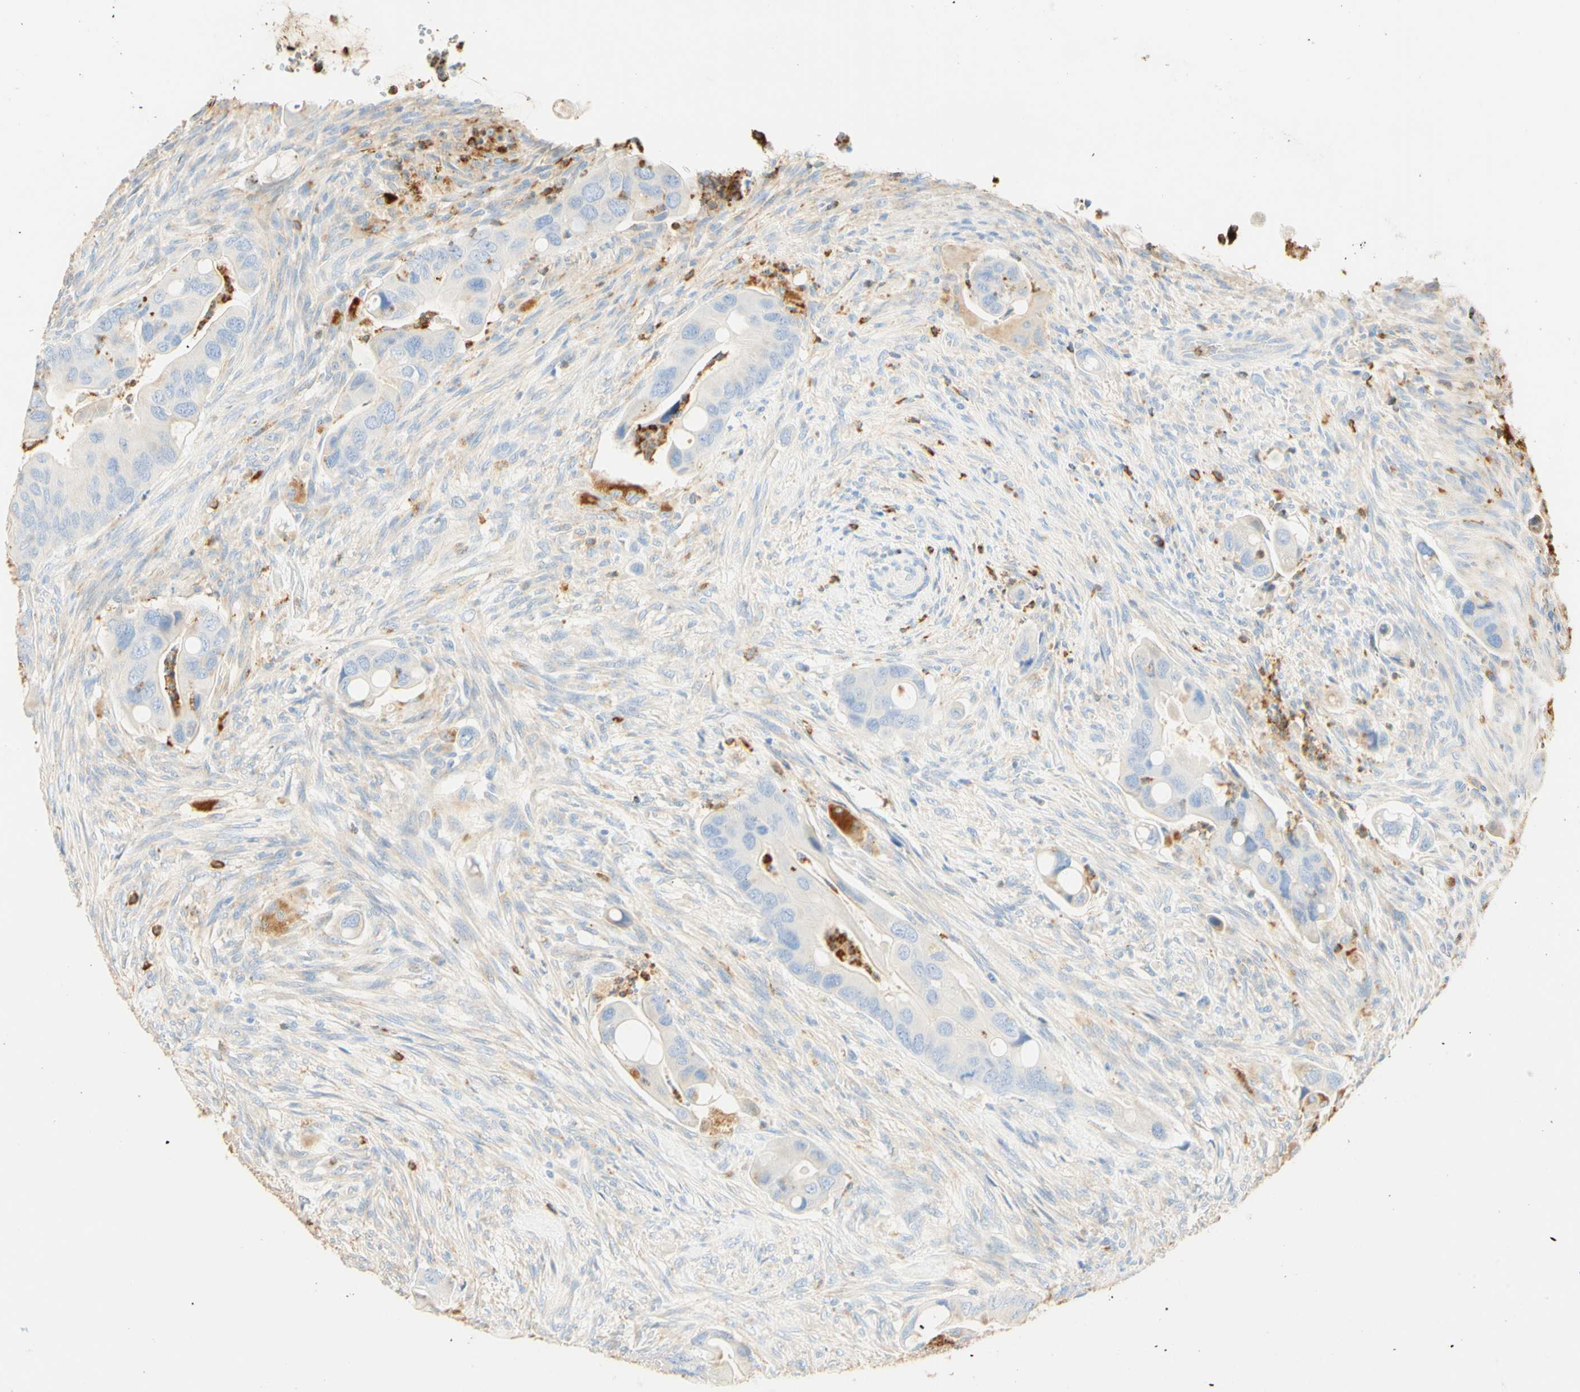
{"staining": {"intensity": "weak", "quantity": "<25%", "location": "cytoplasmic/membranous"}, "tissue": "colorectal cancer", "cell_type": "Tumor cells", "image_type": "cancer", "snomed": [{"axis": "morphology", "description": "Adenocarcinoma, NOS"}, {"axis": "topography", "description": "Rectum"}], "caption": "IHC histopathology image of colorectal cancer stained for a protein (brown), which shows no positivity in tumor cells.", "gene": "CD63", "patient": {"sex": "female", "age": 57}}